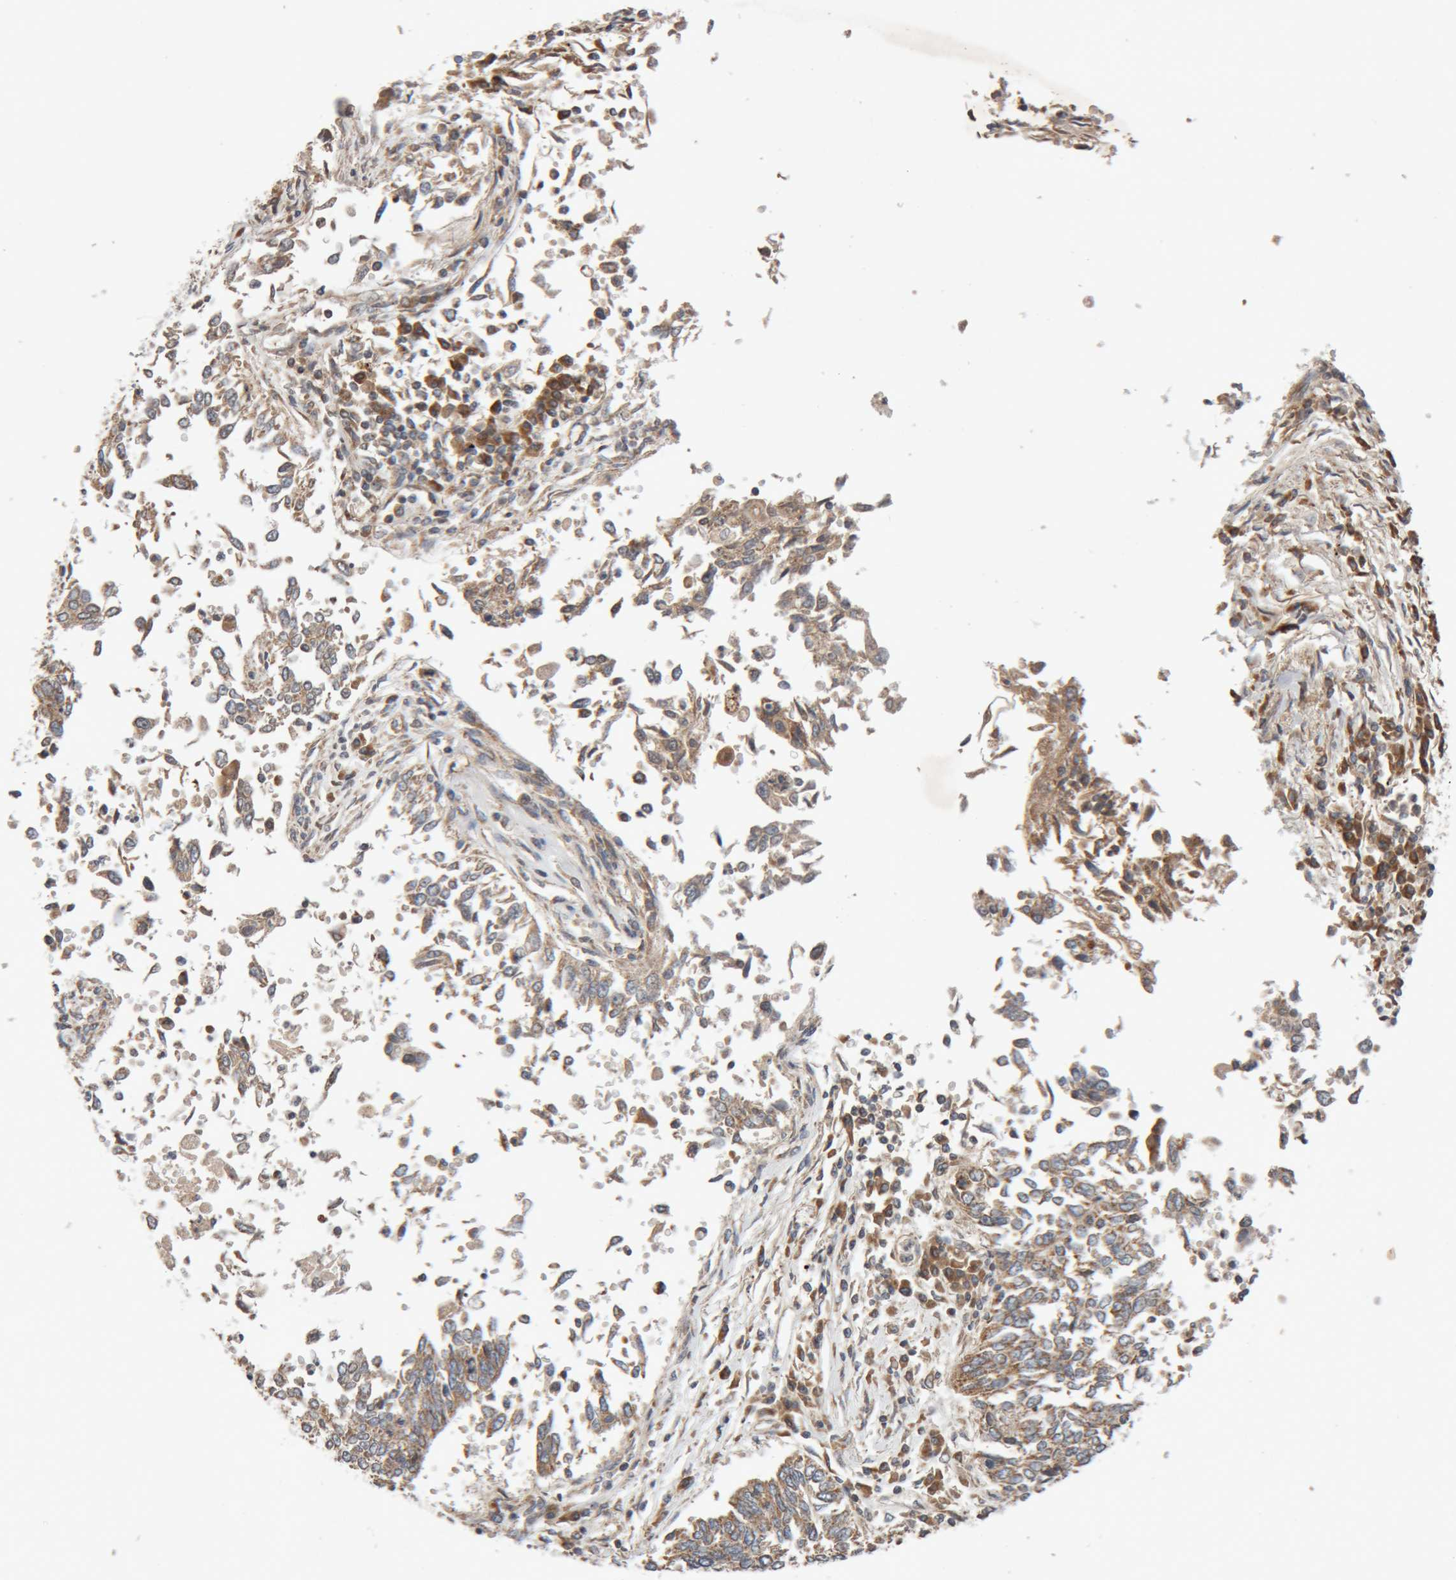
{"staining": {"intensity": "moderate", "quantity": ">75%", "location": "cytoplasmic/membranous"}, "tissue": "lung cancer", "cell_type": "Tumor cells", "image_type": "cancer", "snomed": [{"axis": "morphology", "description": "Normal tissue, NOS"}, {"axis": "morphology", "description": "Squamous cell carcinoma, NOS"}, {"axis": "topography", "description": "Cartilage tissue"}, {"axis": "topography", "description": "Bronchus"}, {"axis": "topography", "description": "Lung"}, {"axis": "topography", "description": "Peripheral nerve tissue"}], "caption": "This histopathology image exhibits IHC staining of human lung cancer, with medium moderate cytoplasmic/membranous positivity in approximately >75% of tumor cells.", "gene": "KIF21B", "patient": {"sex": "female", "age": 49}}